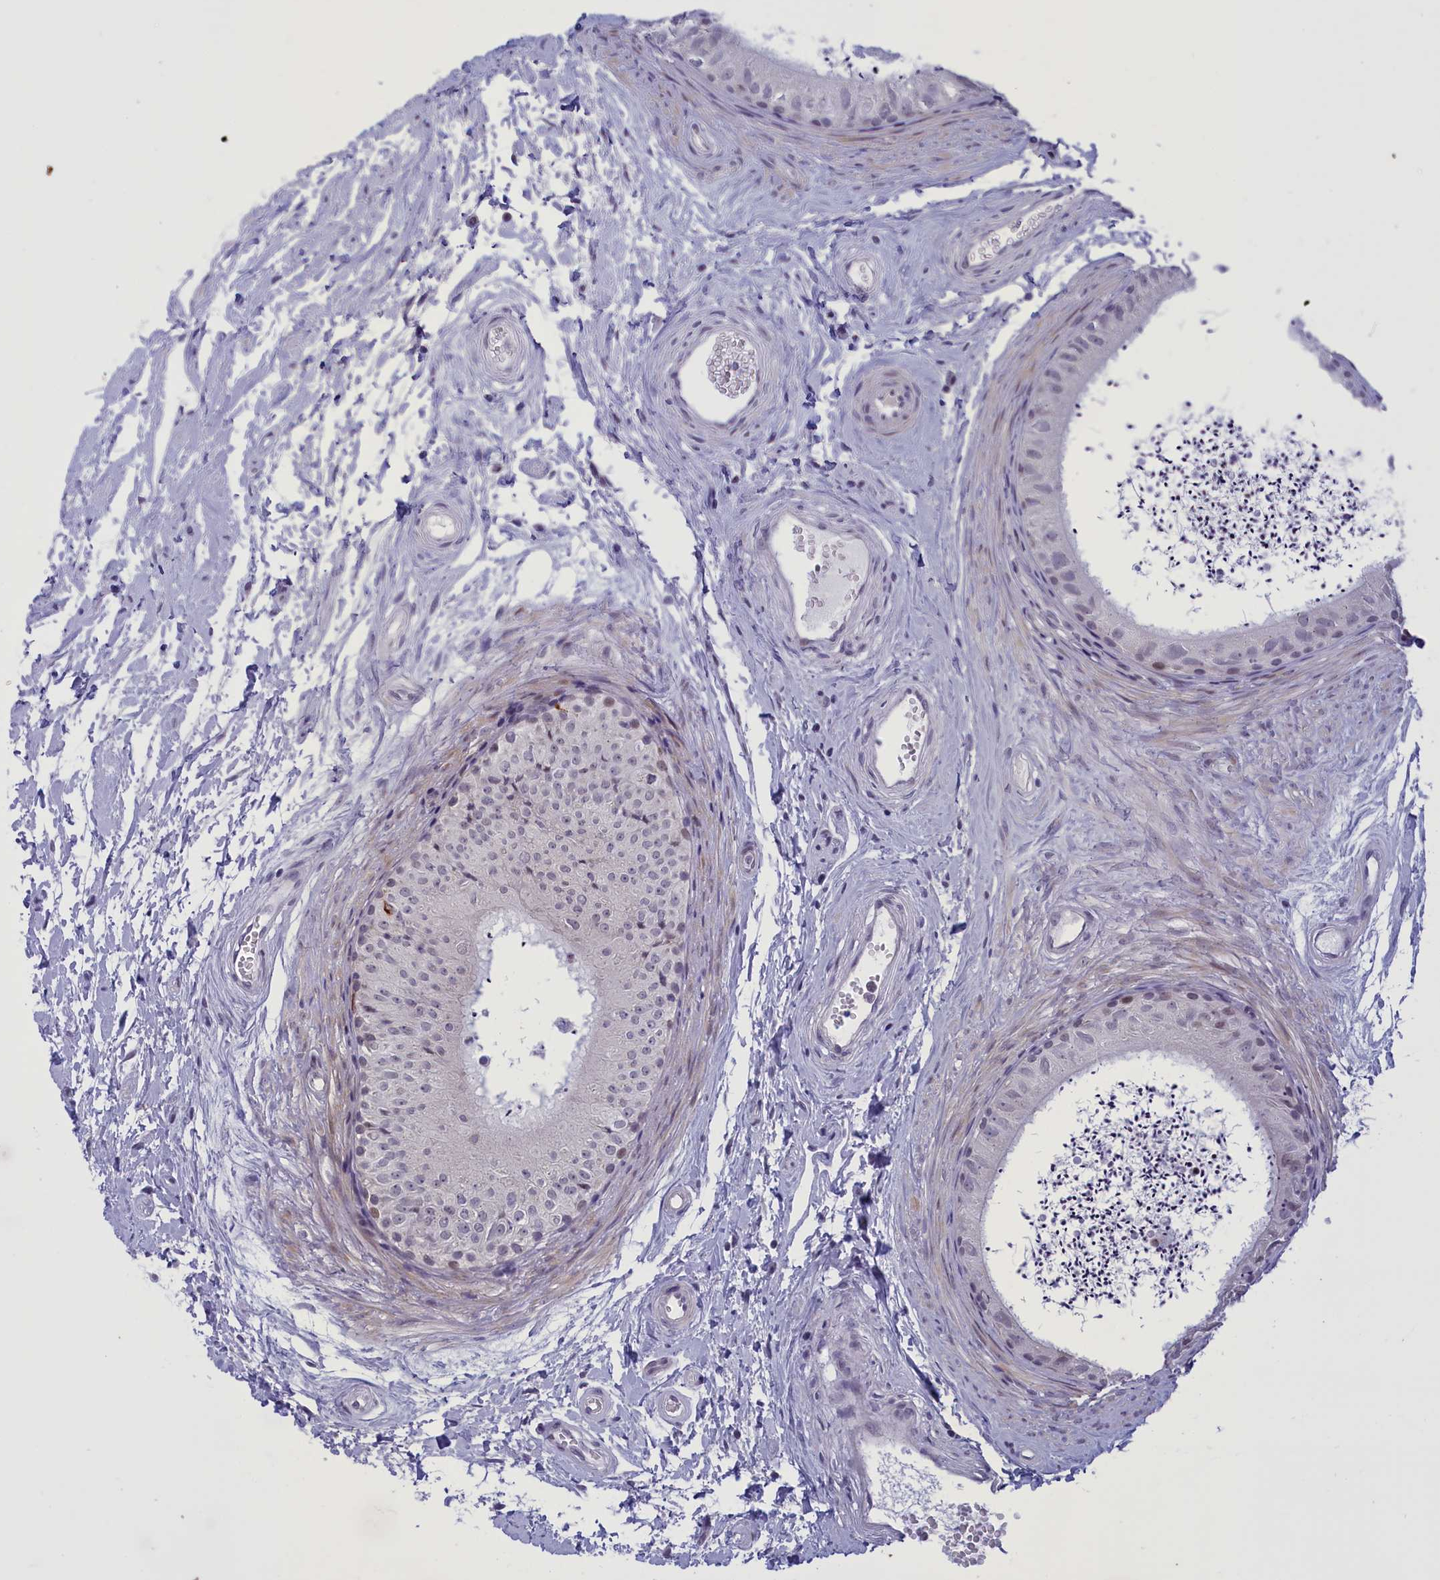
{"staining": {"intensity": "negative", "quantity": "none", "location": "none"}, "tissue": "epididymis", "cell_type": "Glandular cells", "image_type": "normal", "snomed": [{"axis": "morphology", "description": "Normal tissue, NOS"}, {"axis": "topography", "description": "Epididymis"}], "caption": "The IHC image has no significant expression in glandular cells of epididymis.", "gene": "ELOA2", "patient": {"sex": "male", "age": 56}}